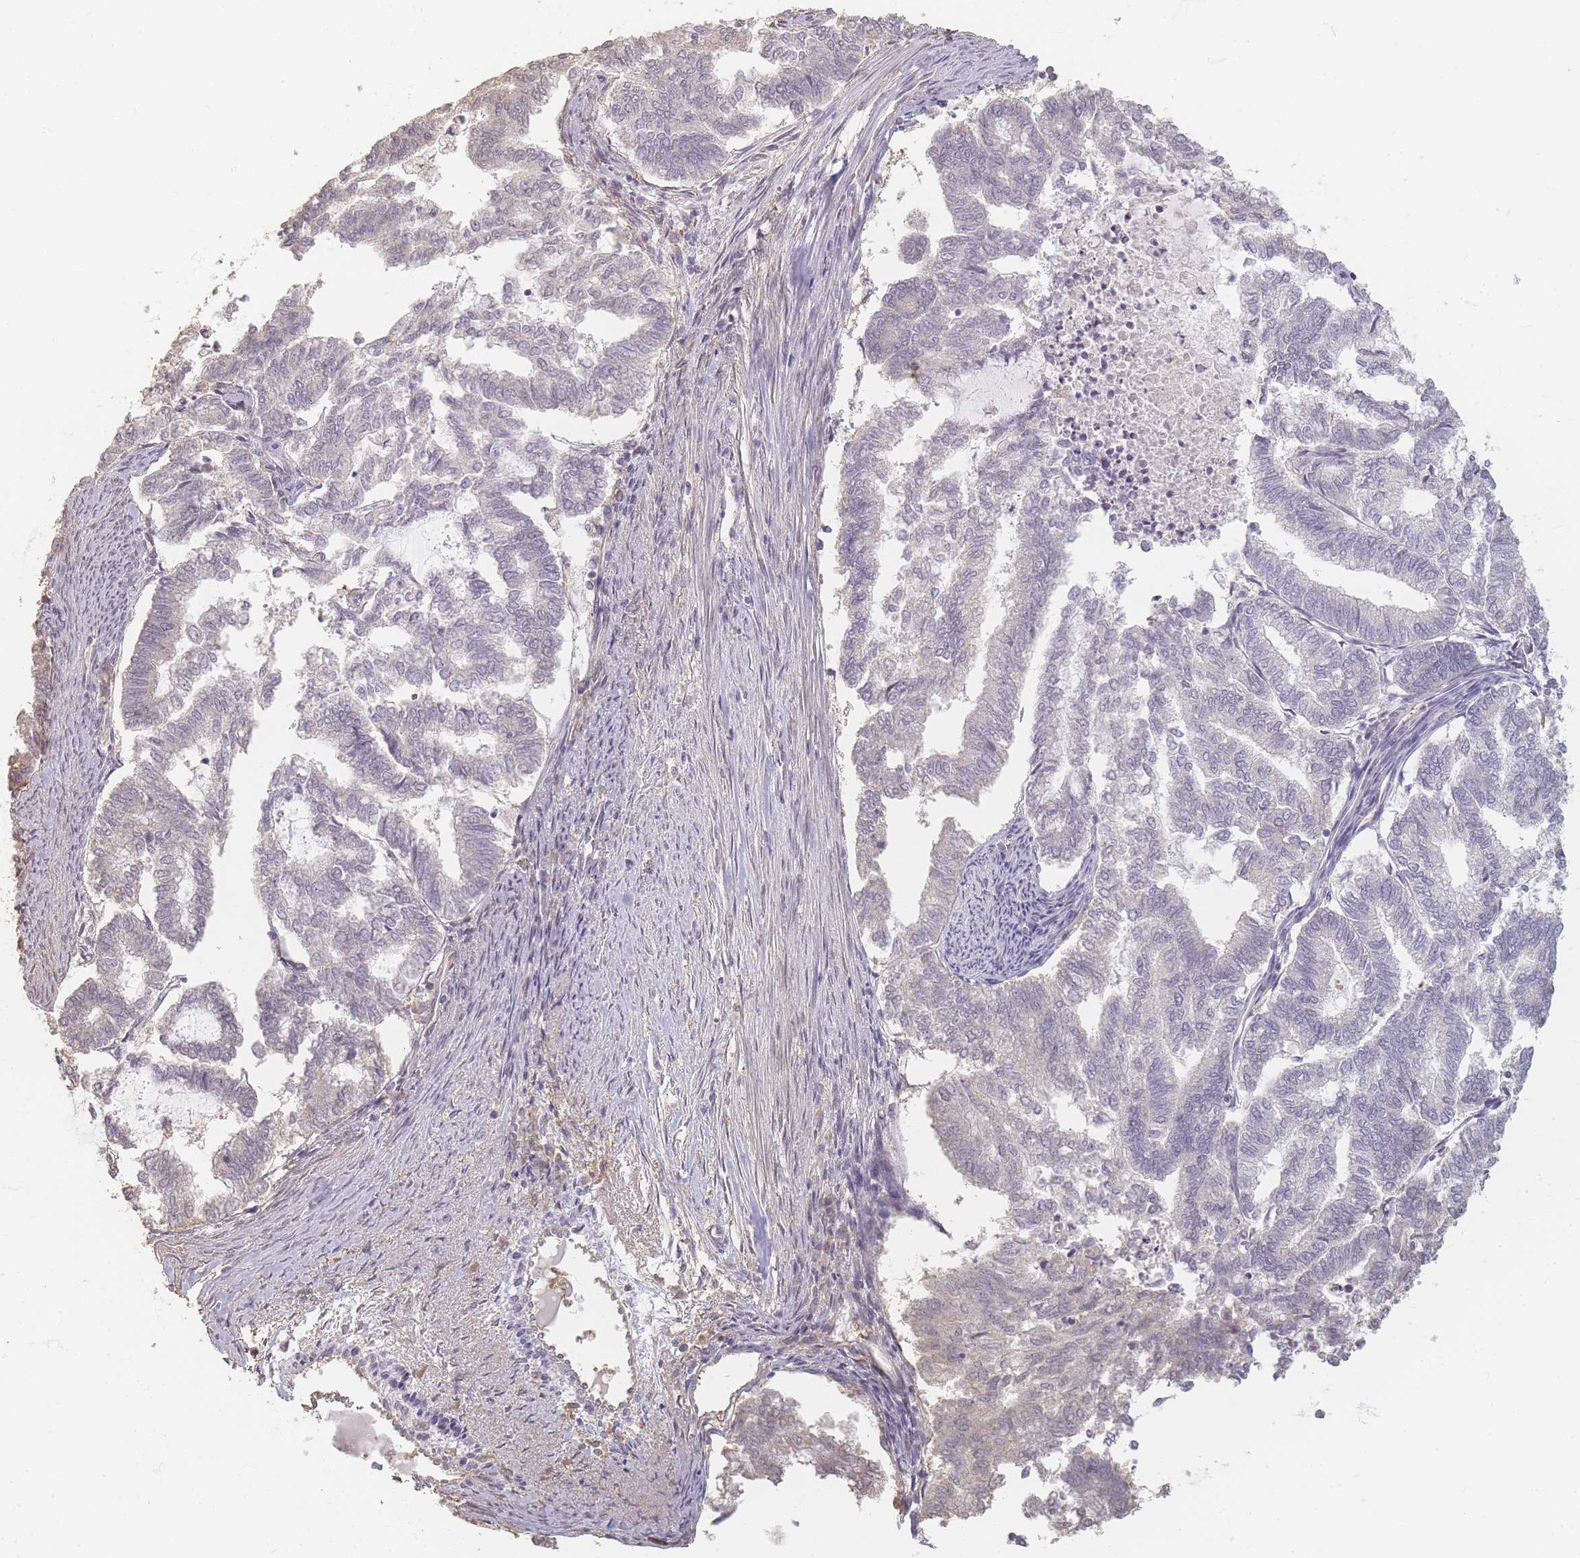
{"staining": {"intensity": "negative", "quantity": "none", "location": "none"}, "tissue": "endometrial cancer", "cell_type": "Tumor cells", "image_type": "cancer", "snomed": [{"axis": "morphology", "description": "Adenocarcinoma, NOS"}, {"axis": "topography", "description": "Endometrium"}], "caption": "This is a histopathology image of IHC staining of endometrial cancer (adenocarcinoma), which shows no staining in tumor cells.", "gene": "RFTN1", "patient": {"sex": "female", "age": 79}}